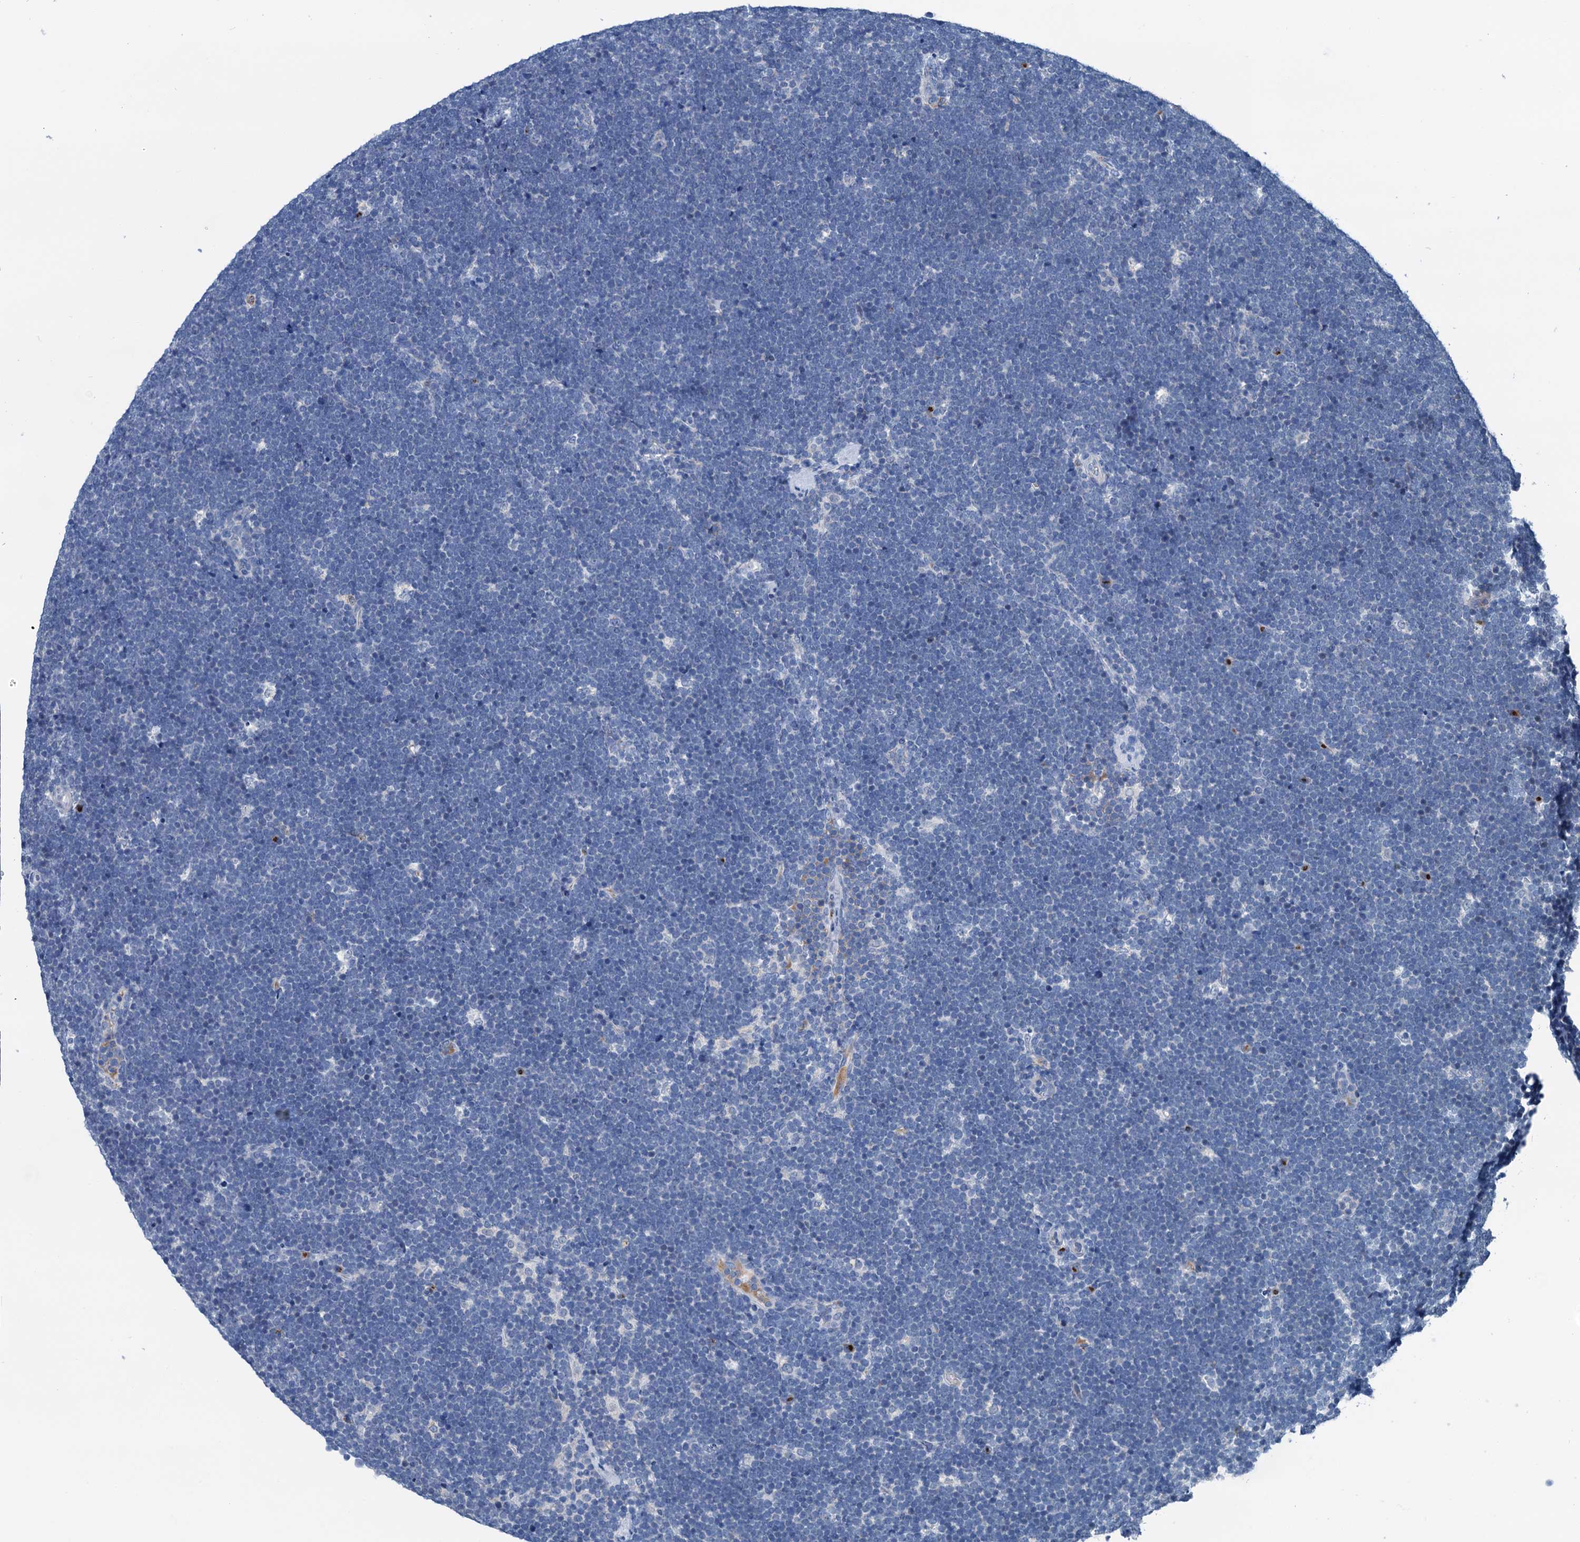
{"staining": {"intensity": "negative", "quantity": "none", "location": "none"}, "tissue": "lymphoma", "cell_type": "Tumor cells", "image_type": "cancer", "snomed": [{"axis": "morphology", "description": "Malignant lymphoma, non-Hodgkin's type, High grade"}, {"axis": "topography", "description": "Lymph node"}], "caption": "High power microscopy micrograph of an immunohistochemistry (IHC) histopathology image of malignant lymphoma, non-Hodgkin's type (high-grade), revealing no significant positivity in tumor cells. (Immunohistochemistry (ihc), brightfield microscopy, high magnification).", "gene": "SHLD1", "patient": {"sex": "male", "age": 13}}